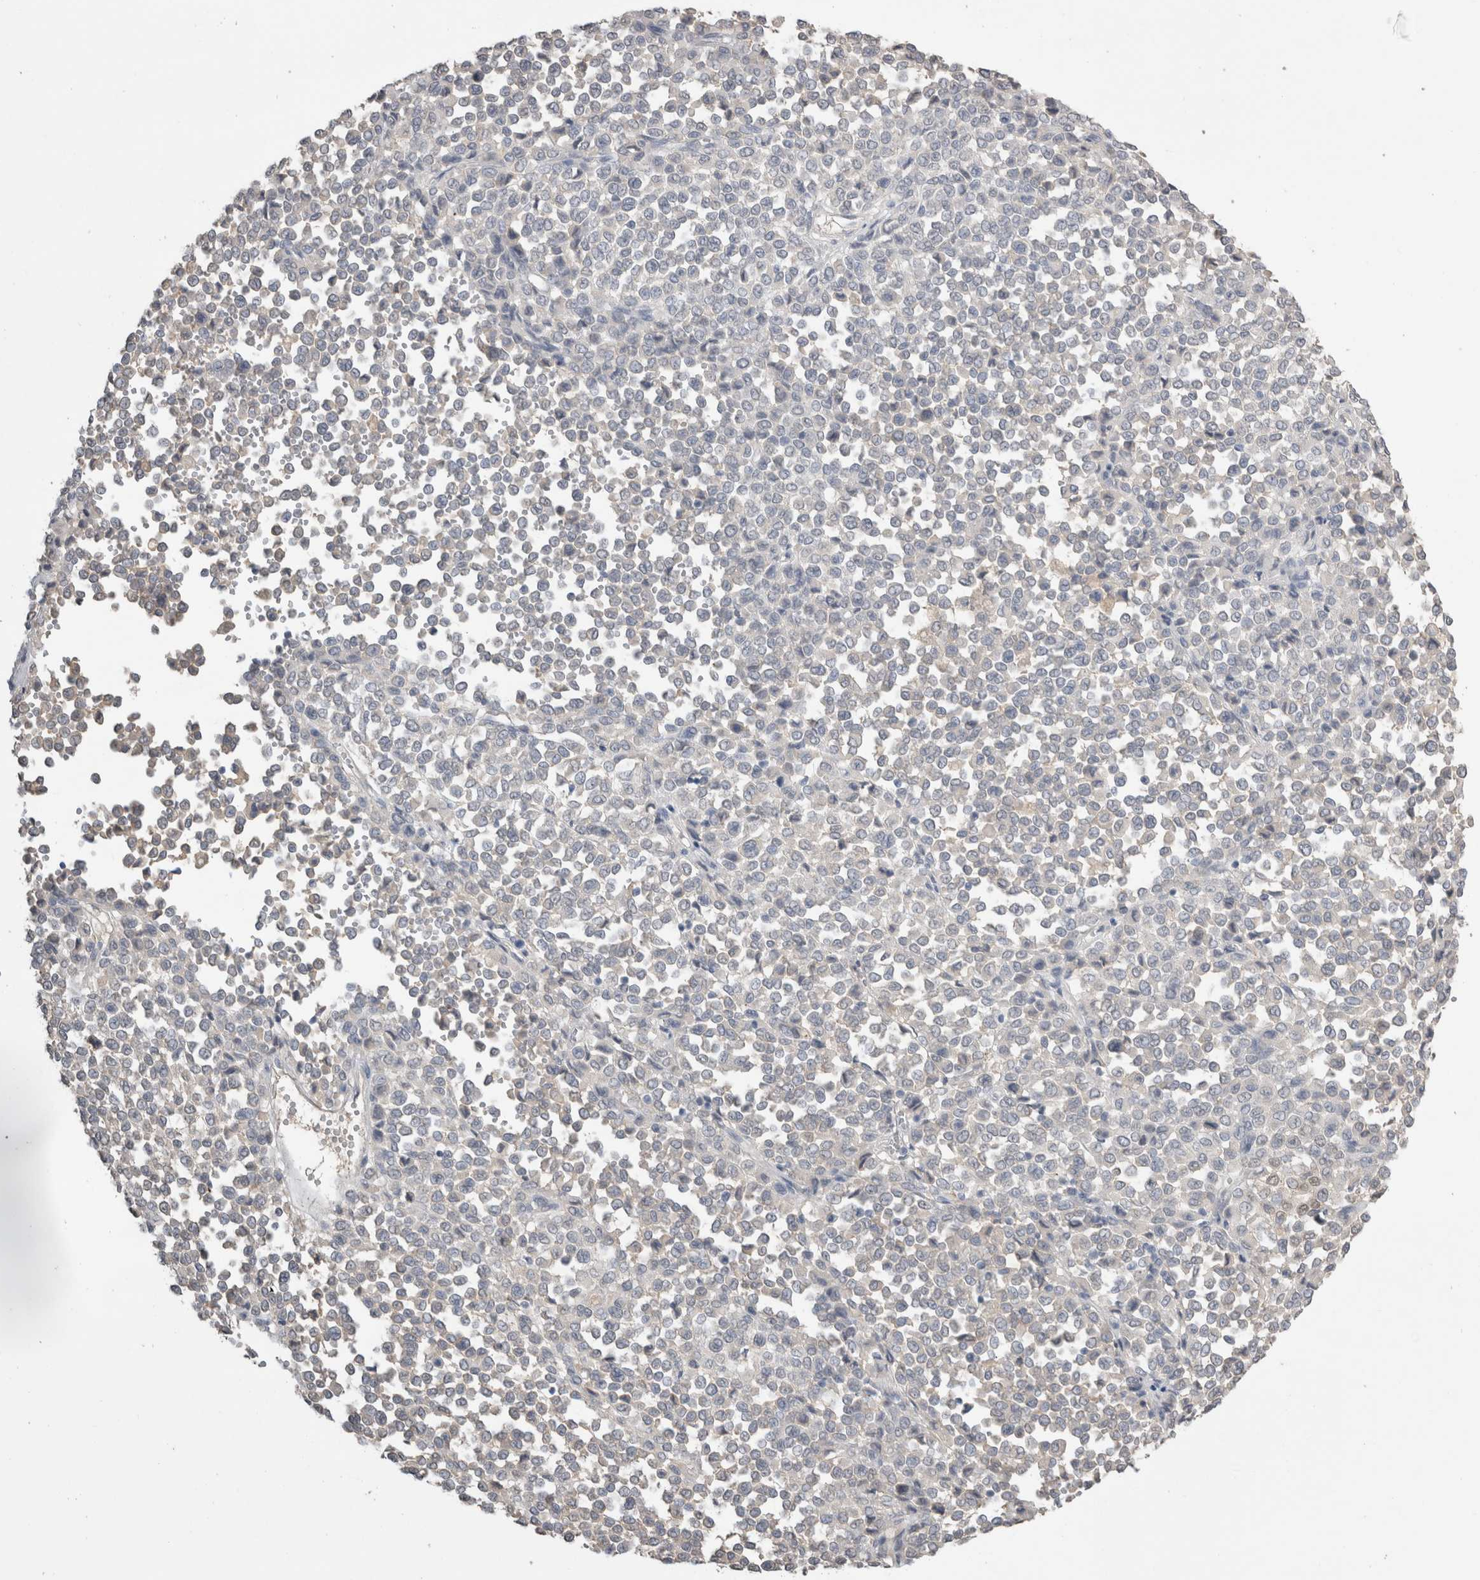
{"staining": {"intensity": "weak", "quantity": "<25%", "location": "cytoplasmic/membranous"}, "tissue": "melanoma", "cell_type": "Tumor cells", "image_type": "cancer", "snomed": [{"axis": "morphology", "description": "Malignant melanoma, Metastatic site"}, {"axis": "topography", "description": "Pancreas"}], "caption": "A histopathology image of malignant melanoma (metastatic site) stained for a protein shows no brown staining in tumor cells.", "gene": "NAALADL2", "patient": {"sex": "female", "age": 30}}